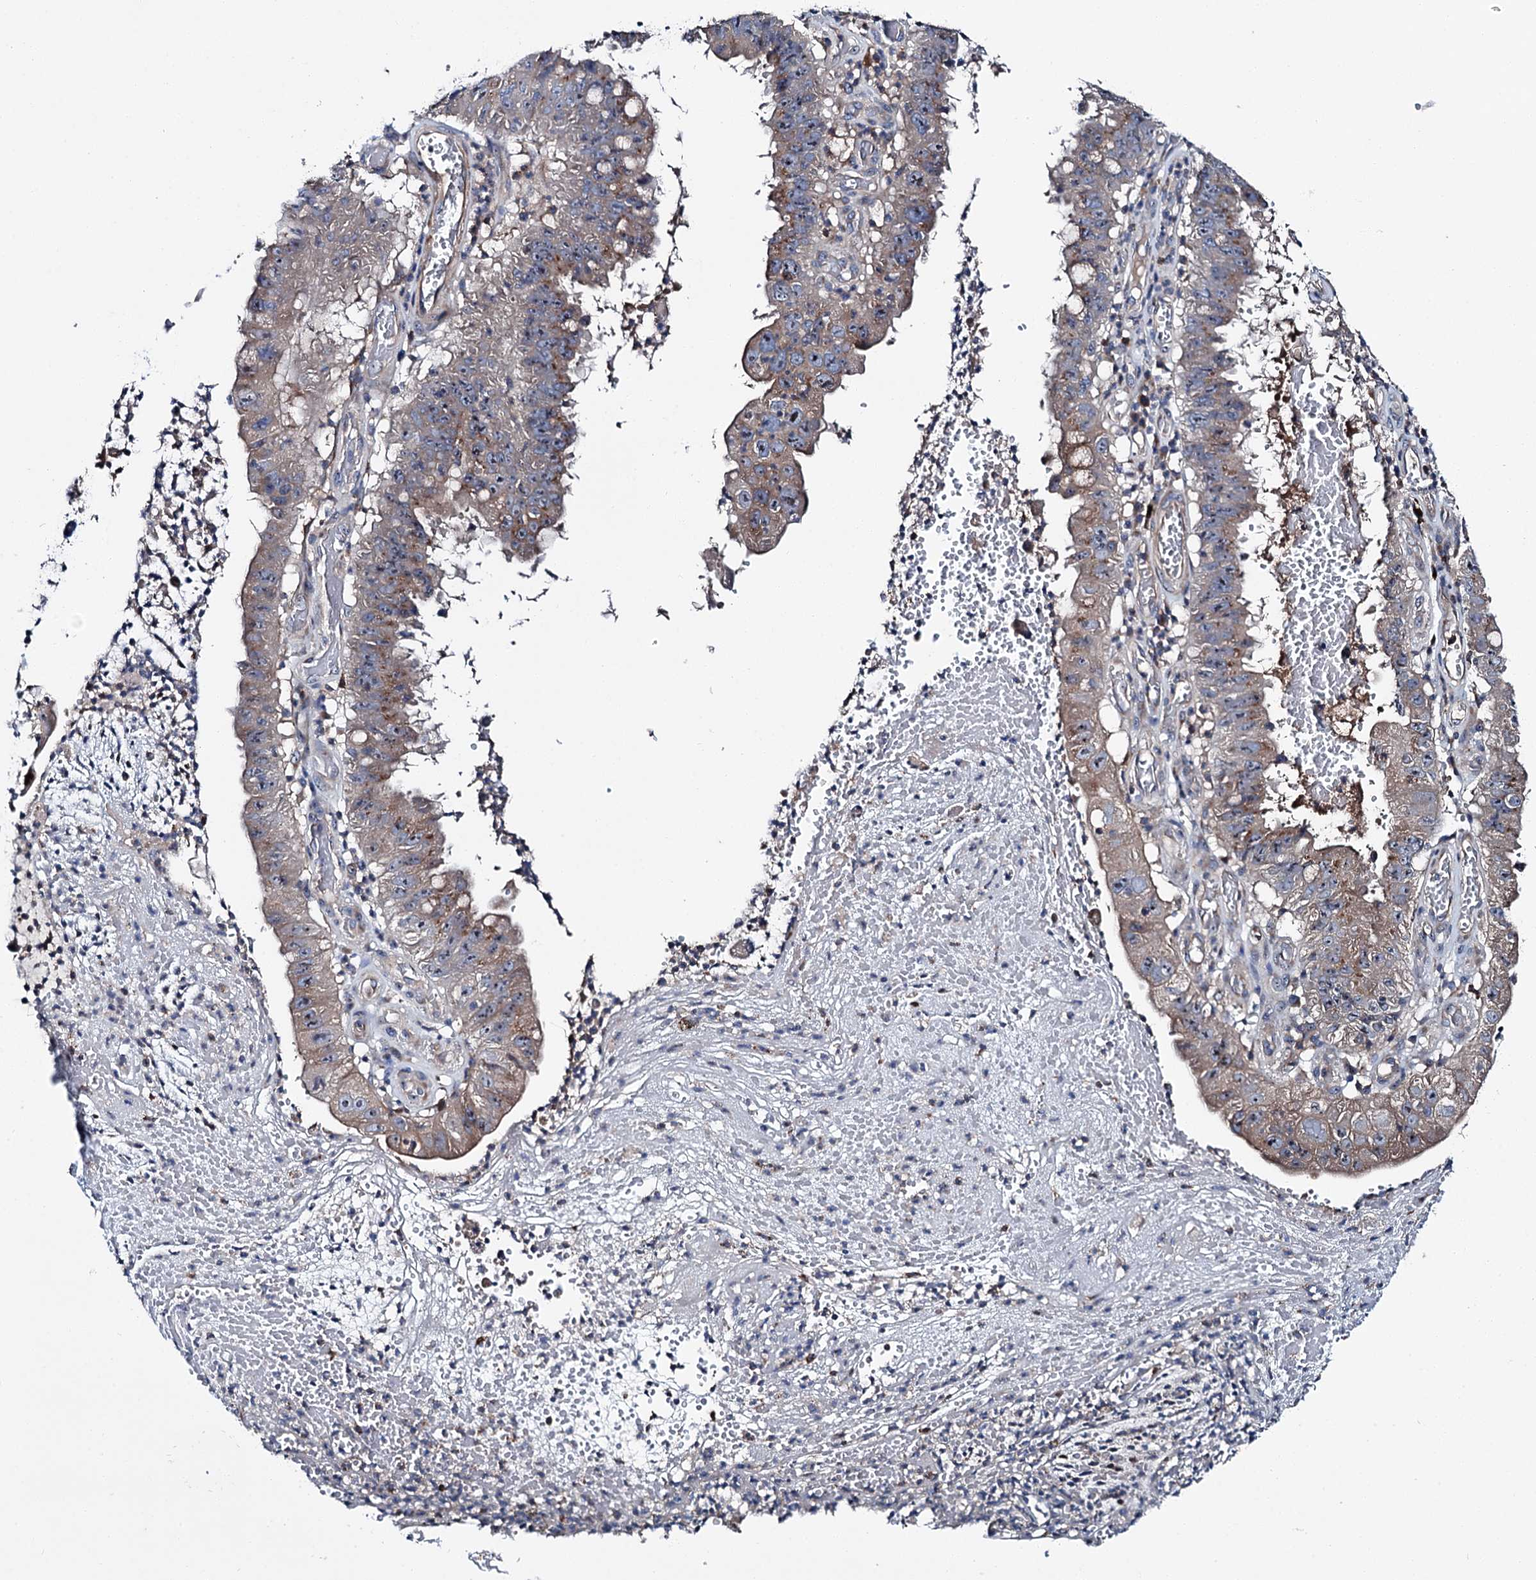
{"staining": {"intensity": "weak", "quantity": "25%-75%", "location": "cytoplasmic/membranous"}, "tissue": "stomach cancer", "cell_type": "Tumor cells", "image_type": "cancer", "snomed": [{"axis": "morphology", "description": "Adenocarcinoma, NOS"}, {"axis": "topography", "description": "Stomach"}], "caption": "Immunohistochemical staining of human adenocarcinoma (stomach) shows low levels of weak cytoplasmic/membranous positivity in approximately 25%-75% of tumor cells. Nuclei are stained in blue.", "gene": "SLC22A25", "patient": {"sex": "male", "age": 59}}